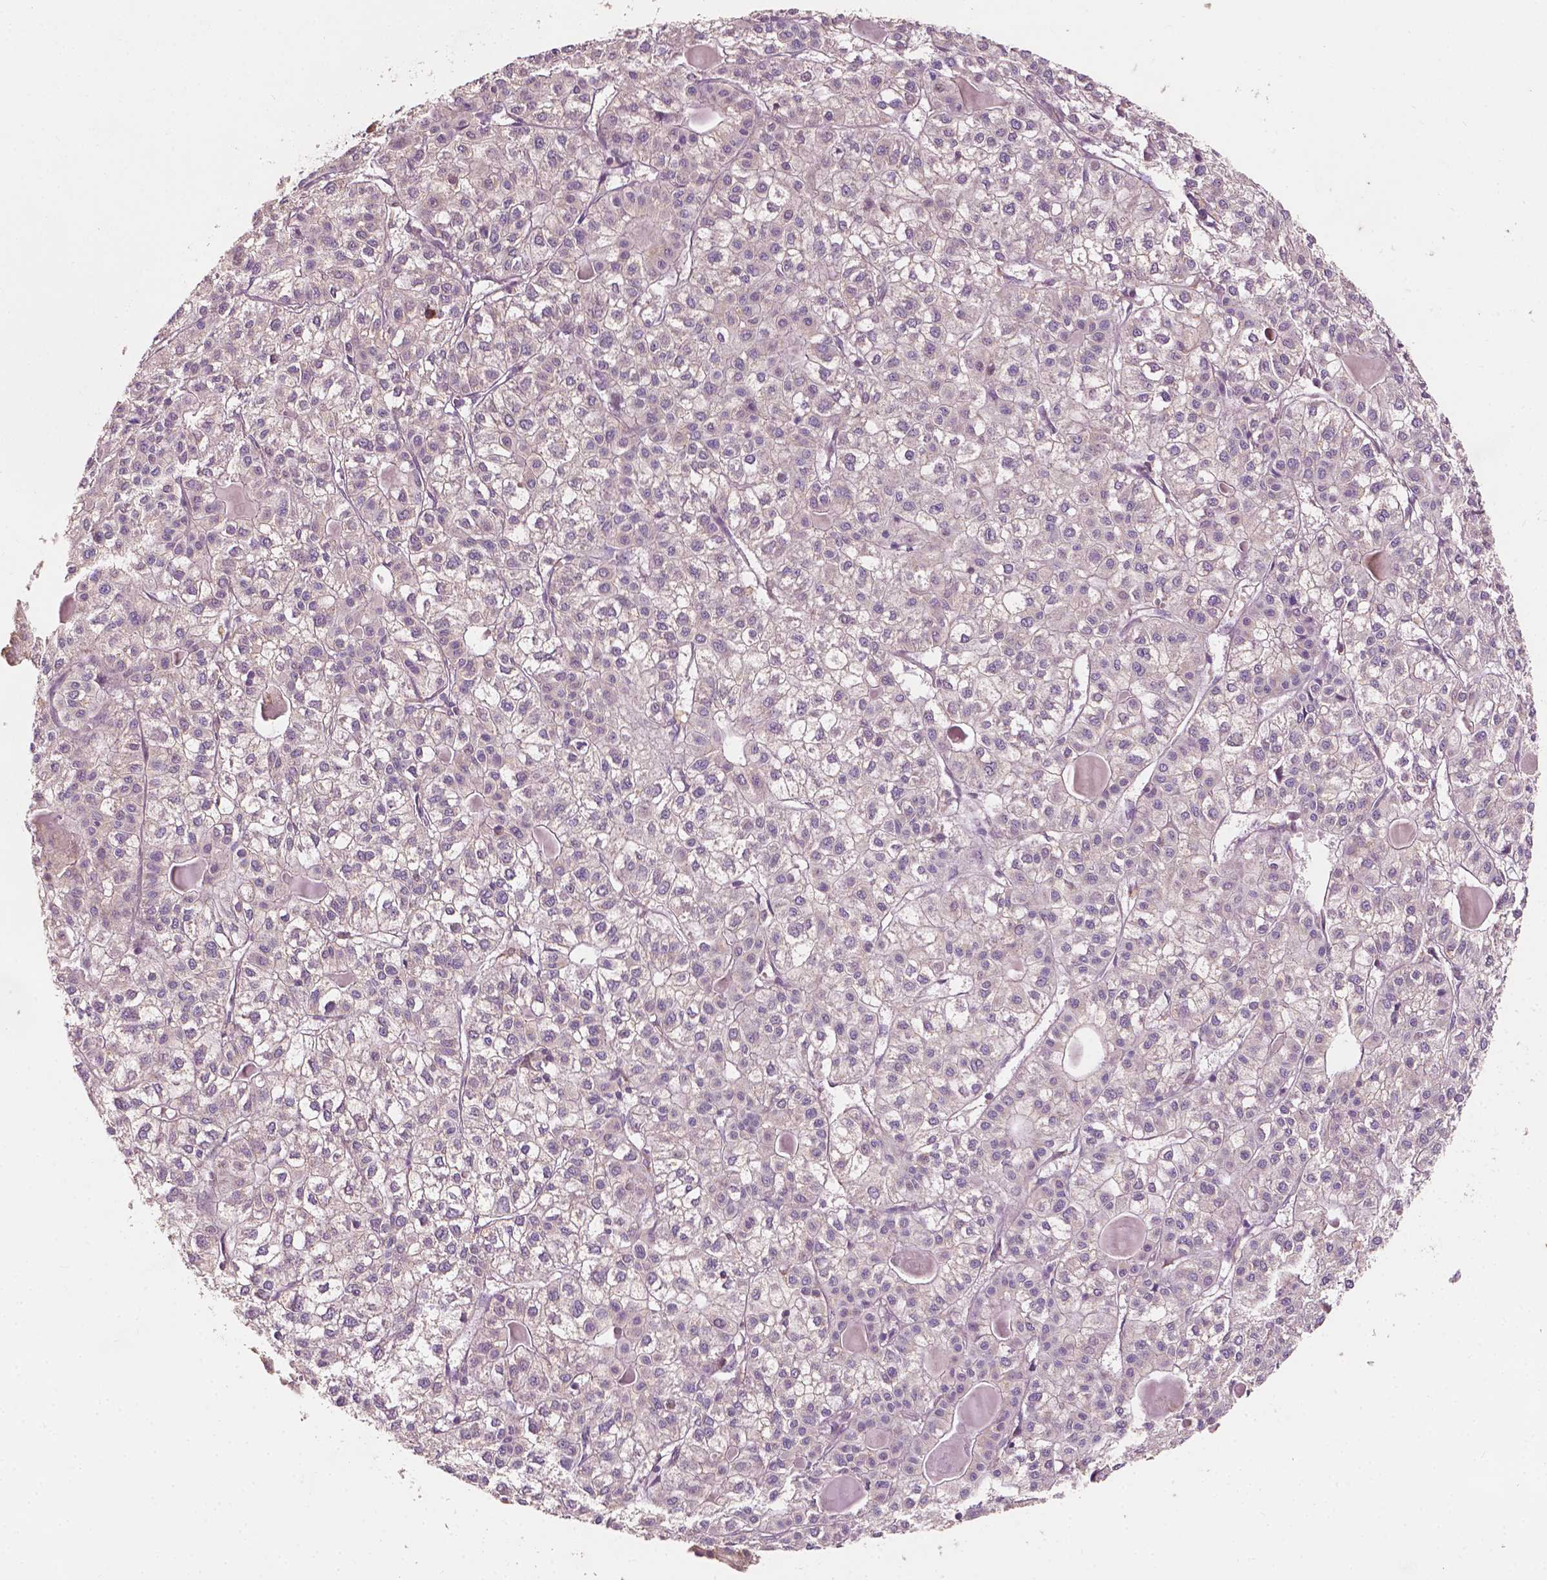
{"staining": {"intensity": "weak", "quantity": "<25%", "location": "cytoplasmic/membranous"}, "tissue": "liver cancer", "cell_type": "Tumor cells", "image_type": "cancer", "snomed": [{"axis": "morphology", "description": "Carcinoma, Hepatocellular, NOS"}, {"axis": "topography", "description": "Liver"}], "caption": "IHC image of neoplastic tissue: liver cancer (hepatocellular carcinoma) stained with DAB (3,3'-diaminobenzidine) shows no significant protein staining in tumor cells. (DAB IHC with hematoxylin counter stain).", "gene": "EBAG9", "patient": {"sex": "female", "age": 43}}